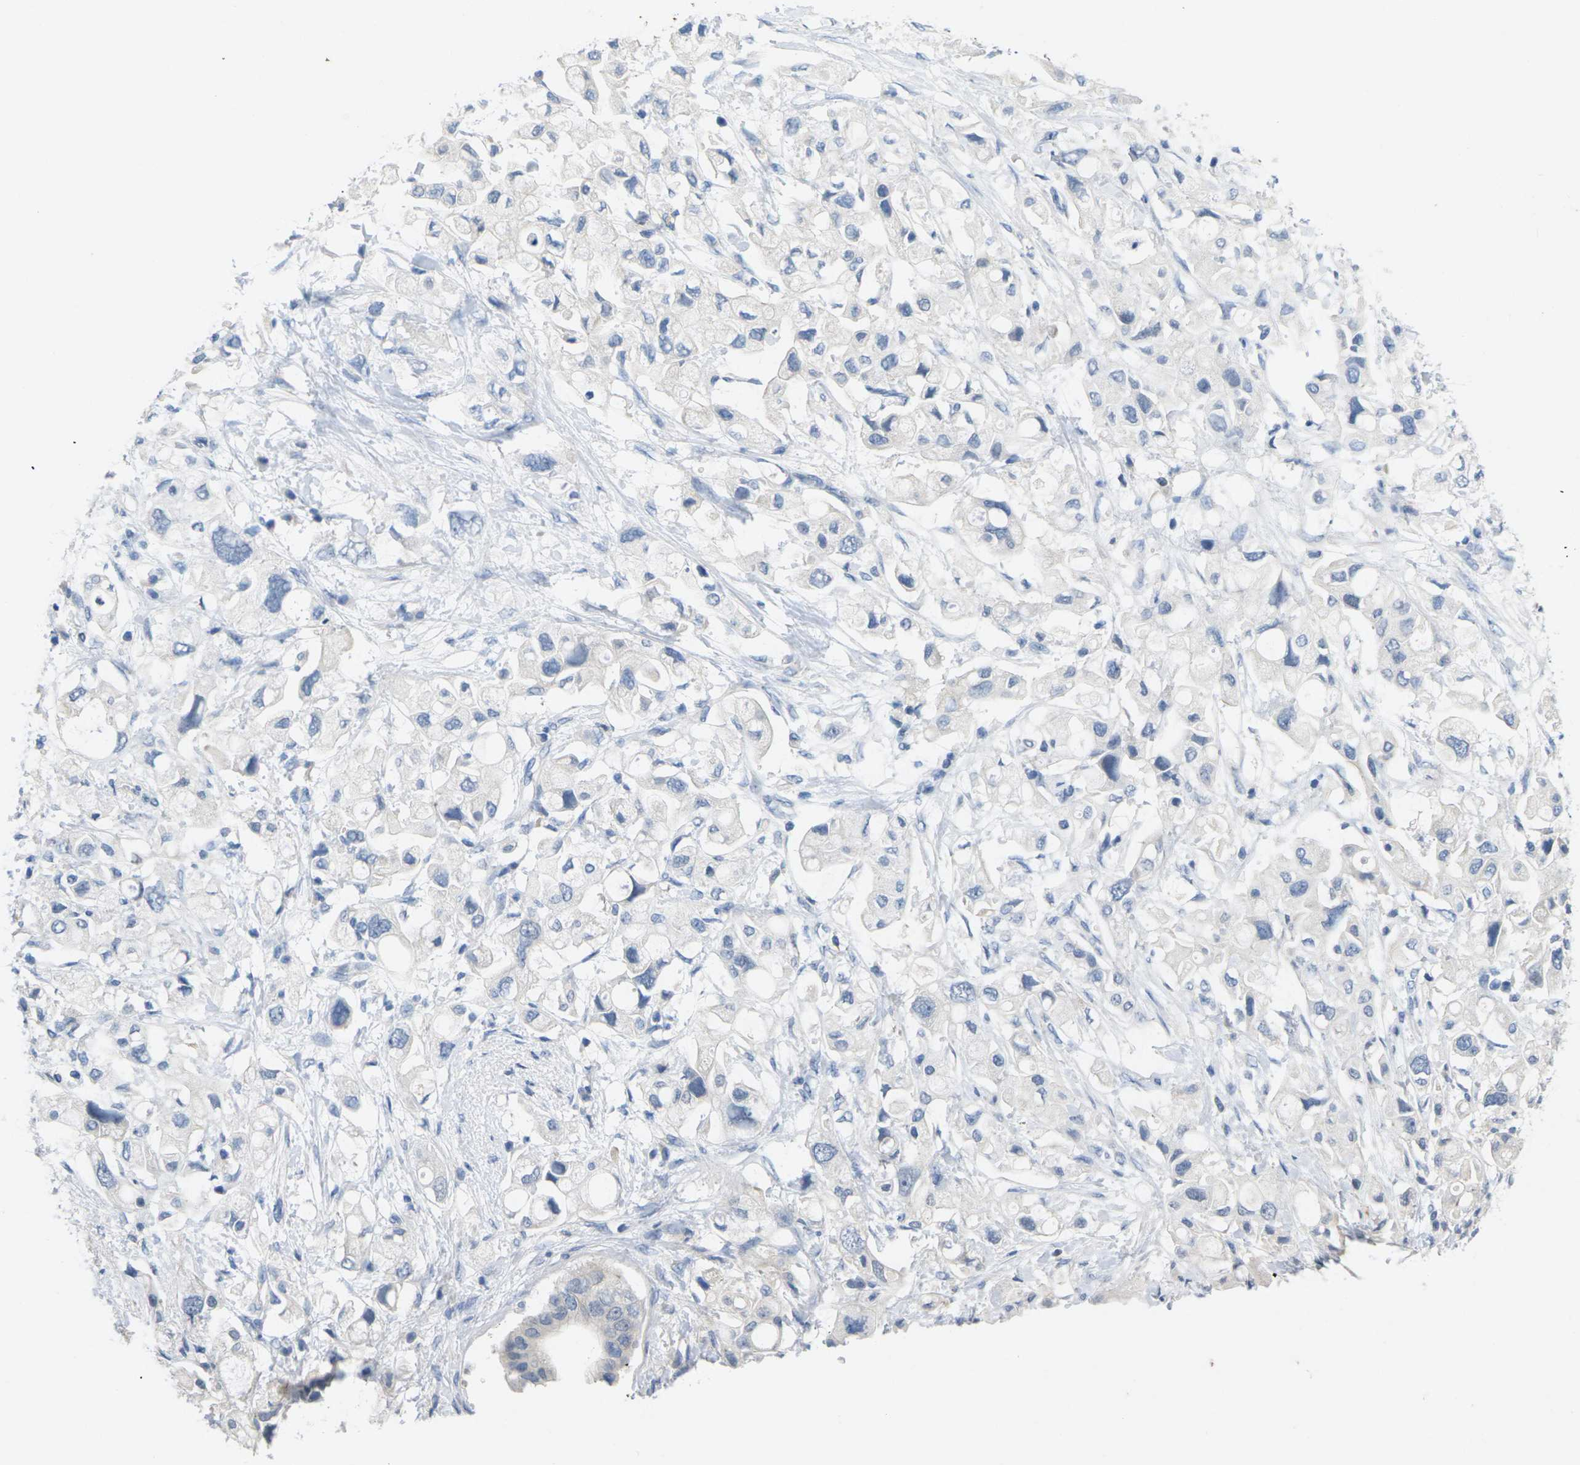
{"staining": {"intensity": "negative", "quantity": "none", "location": "none"}, "tissue": "pancreatic cancer", "cell_type": "Tumor cells", "image_type": "cancer", "snomed": [{"axis": "morphology", "description": "Adenocarcinoma, NOS"}, {"axis": "topography", "description": "Pancreas"}], "caption": "The IHC photomicrograph has no significant expression in tumor cells of pancreatic cancer tissue.", "gene": "TNNI3", "patient": {"sex": "female", "age": 56}}